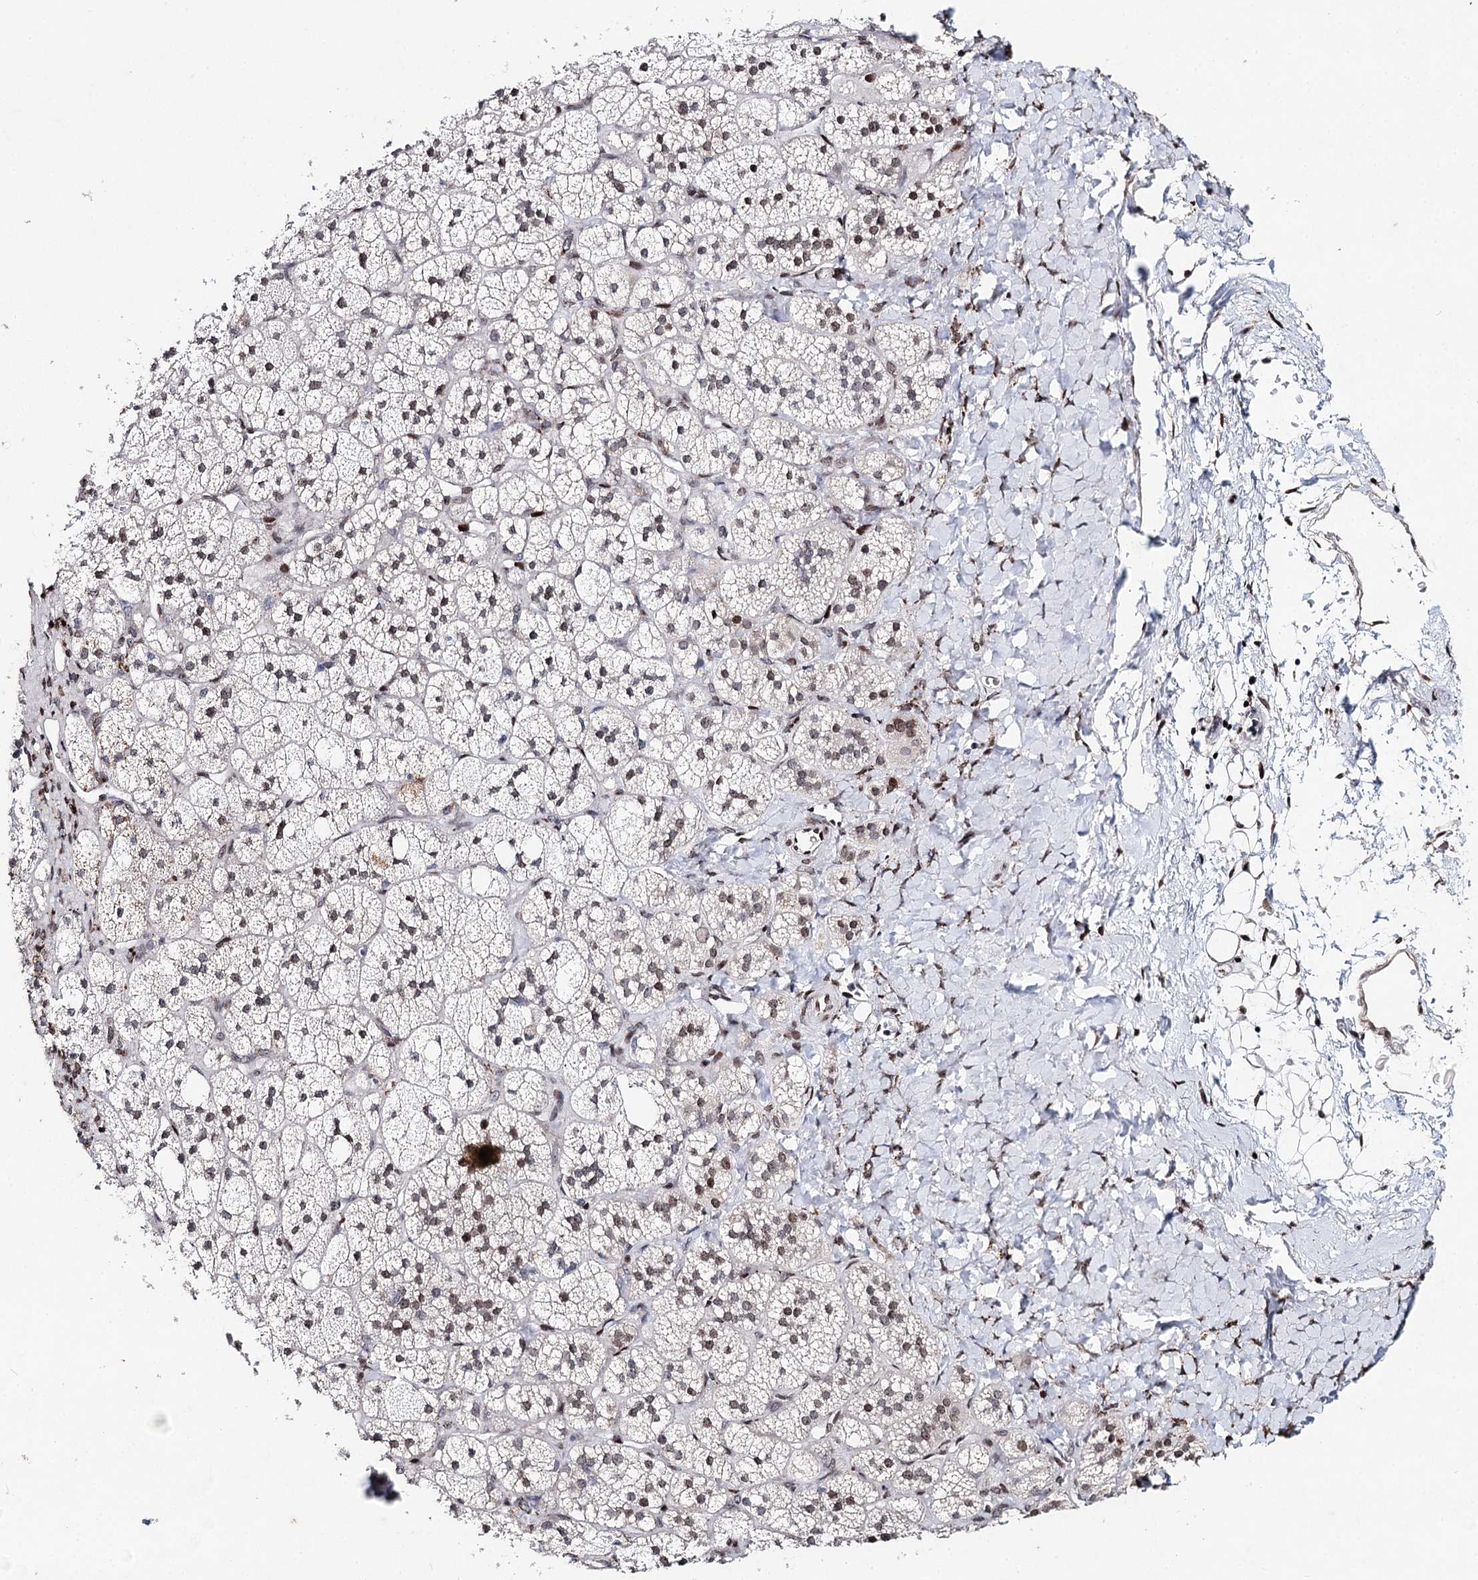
{"staining": {"intensity": "weak", "quantity": "25%-75%", "location": "nuclear"}, "tissue": "adrenal gland", "cell_type": "Glandular cells", "image_type": "normal", "snomed": [{"axis": "morphology", "description": "Normal tissue, NOS"}, {"axis": "topography", "description": "Adrenal gland"}], "caption": "The micrograph reveals immunohistochemical staining of unremarkable adrenal gland. There is weak nuclear expression is identified in about 25%-75% of glandular cells.", "gene": "FRMD4A", "patient": {"sex": "male", "age": 61}}